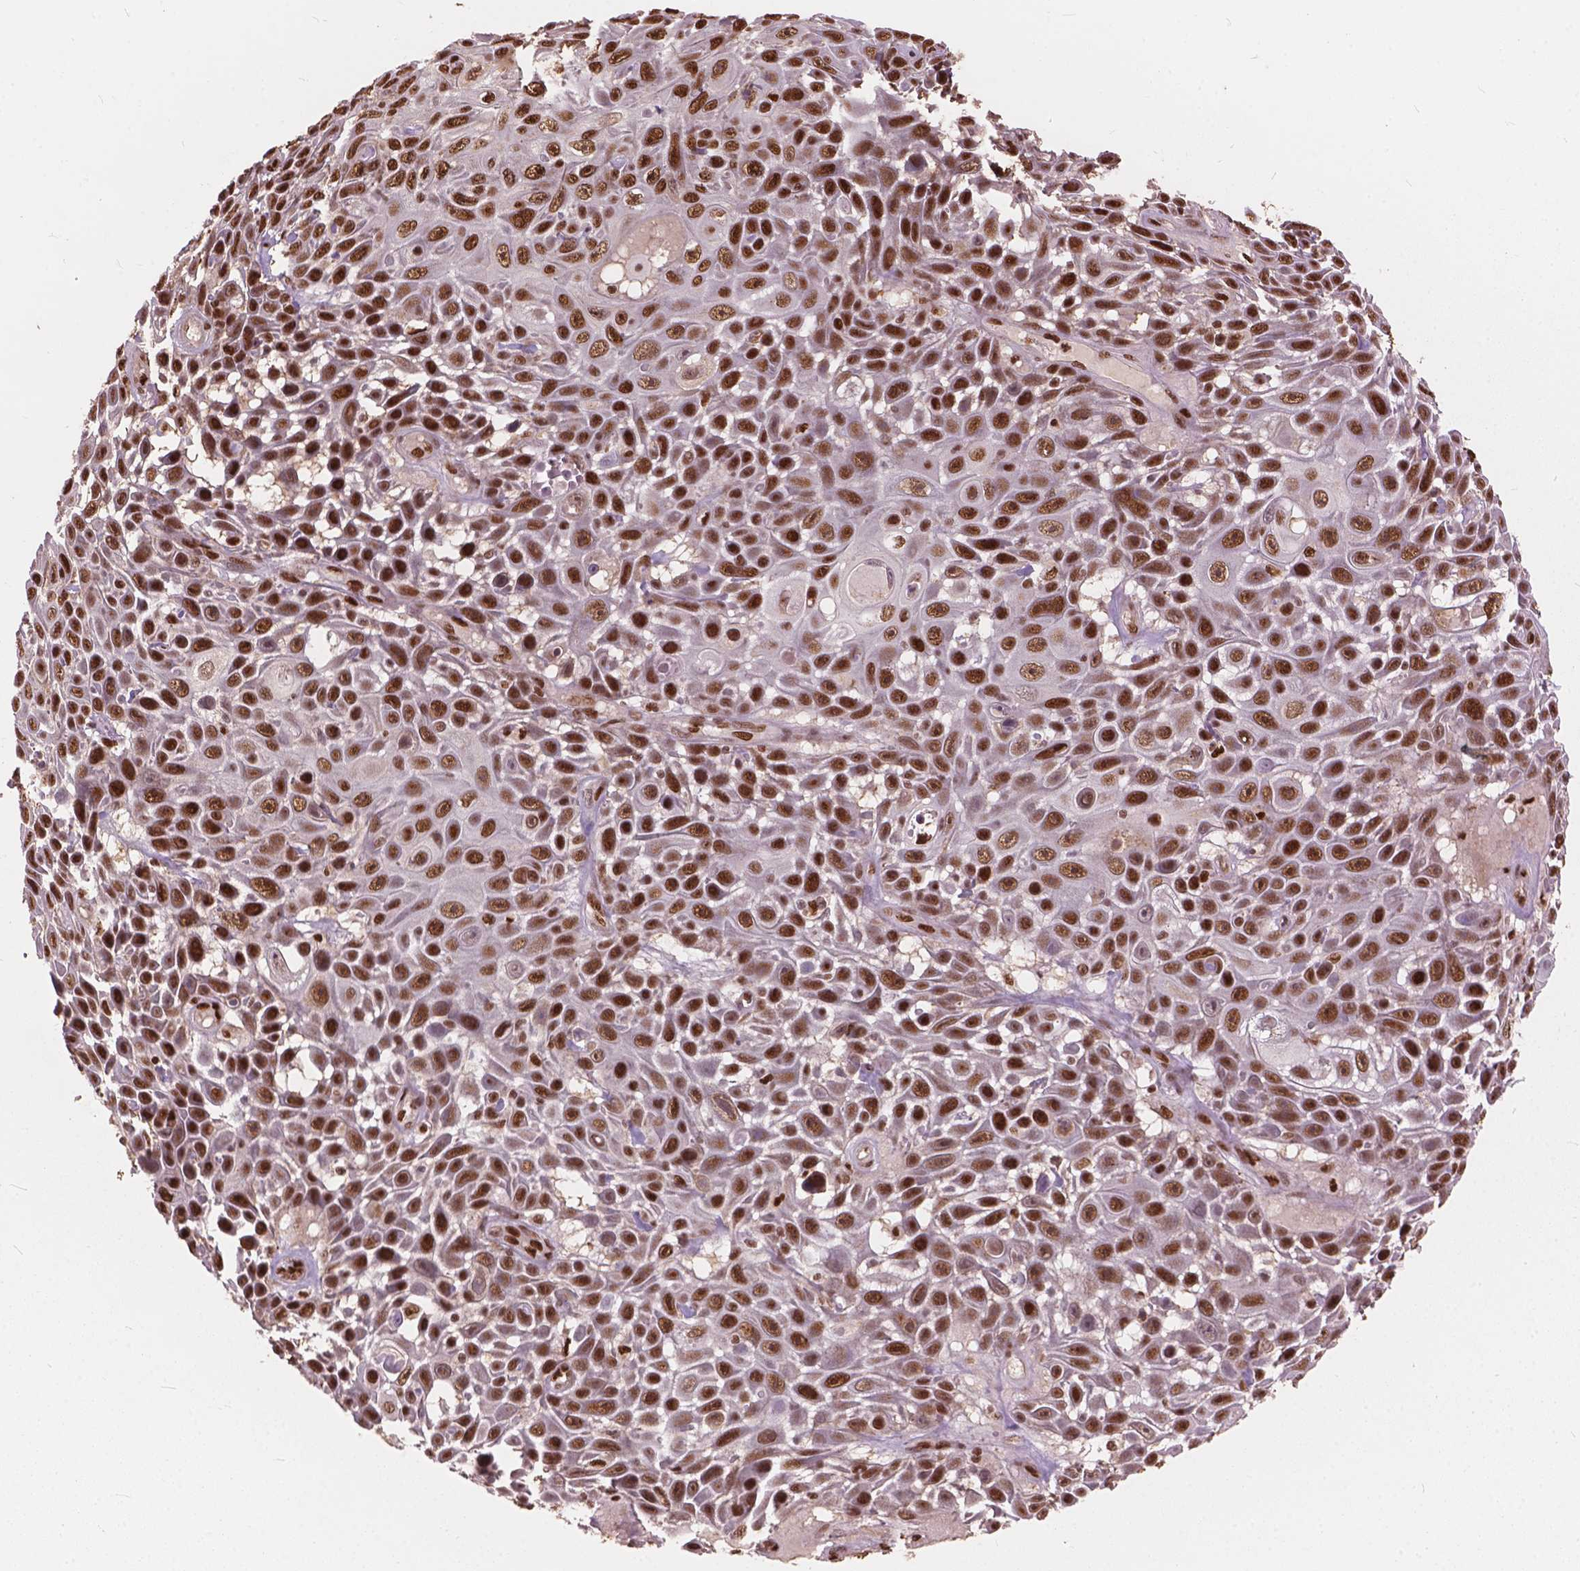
{"staining": {"intensity": "strong", "quantity": ">75%", "location": "nuclear"}, "tissue": "skin cancer", "cell_type": "Tumor cells", "image_type": "cancer", "snomed": [{"axis": "morphology", "description": "Squamous cell carcinoma, NOS"}, {"axis": "topography", "description": "Skin"}], "caption": "This image reveals immunohistochemistry staining of human skin cancer, with high strong nuclear staining in about >75% of tumor cells.", "gene": "ANP32B", "patient": {"sex": "male", "age": 82}}